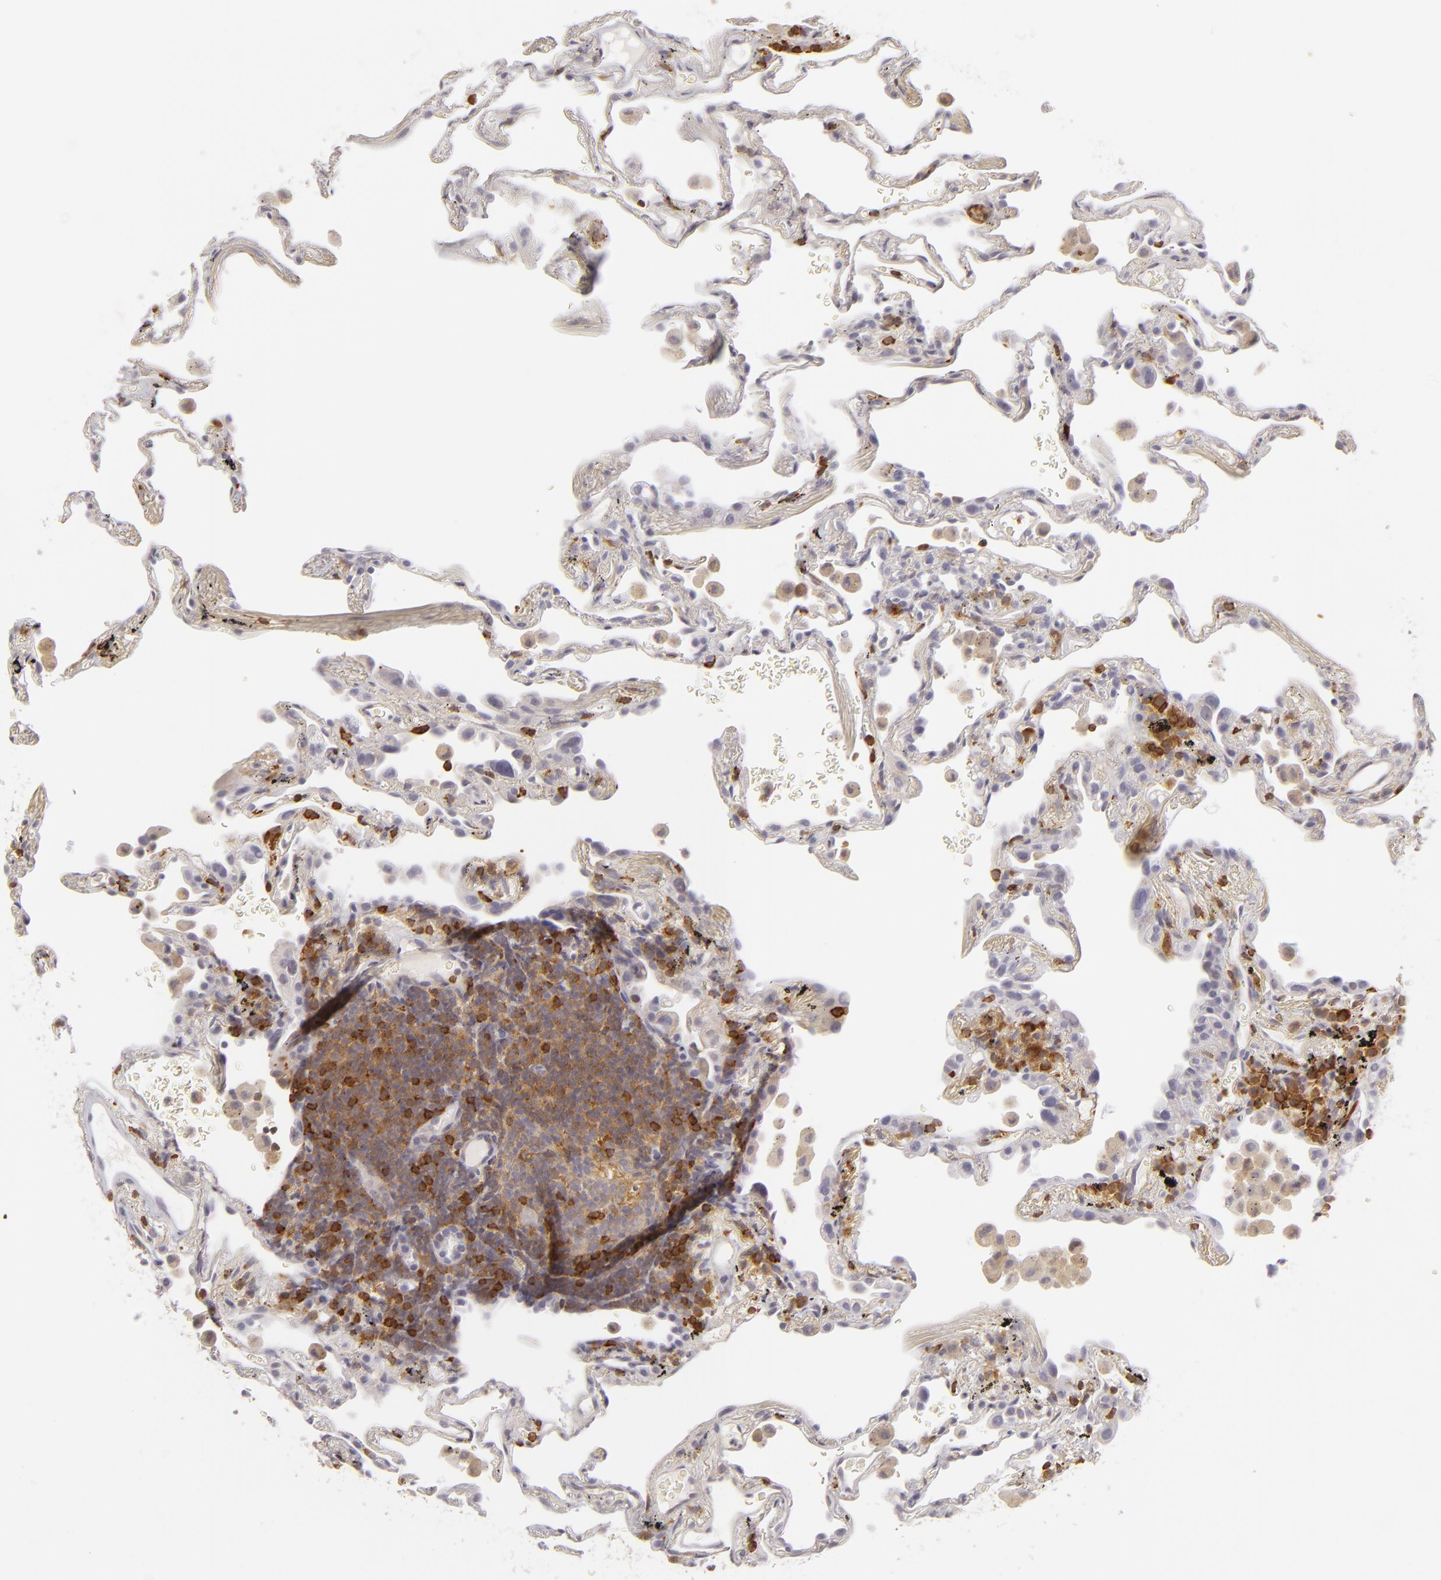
{"staining": {"intensity": "negative", "quantity": "none", "location": "none"}, "tissue": "lung", "cell_type": "Alveolar cells", "image_type": "normal", "snomed": [{"axis": "morphology", "description": "Normal tissue, NOS"}, {"axis": "morphology", "description": "Inflammation, NOS"}, {"axis": "topography", "description": "Lung"}], "caption": "Alveolar cells show no significant expression in normal lung. Nuclei are stained in blue.", "gene": "APOBEC3G", "patient": {"sex": "male", "age": 69}}